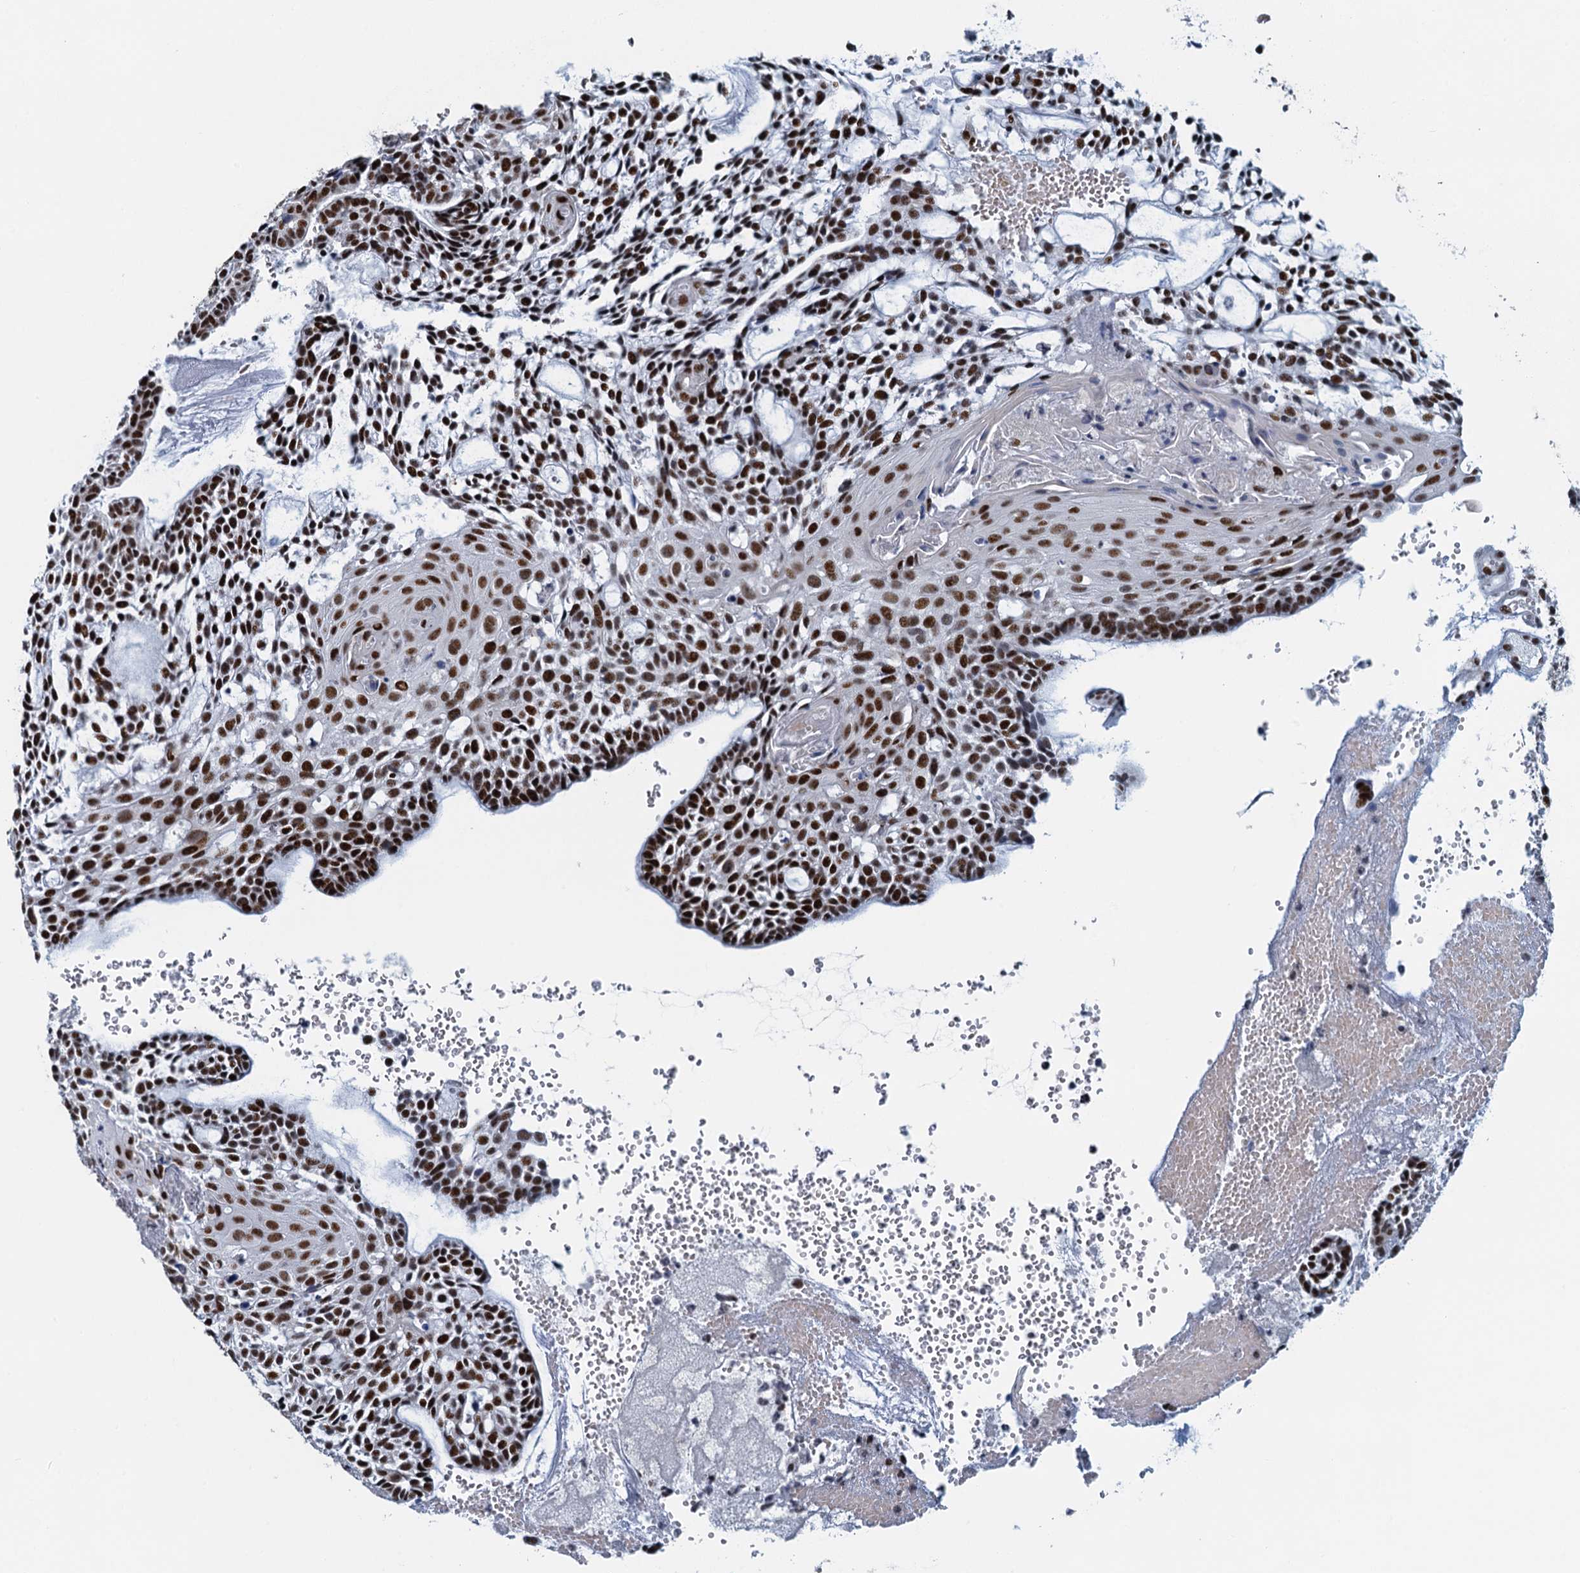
{"staining": {"intensity": "strong", "quantity": ">75%", "location": "nuclear"}, "tissue": "head and neck cancer", "cell_type": "Tumor cells", "image_type": "cancer", "snomed": [{"axis": "morphology", "description": "Adenocarcinoma, NOS"}, {"axis": "topography", "description": "Subcutis"}, {"axis": "topography", "description": "Head-Neck"}], "caption": "This histopathology image exhibits immunohistochemistry (IHC) staining of head and neck cancer (adenocarcinoma), with high strong nuclear staining in about >75% of tumor cells.", "gene": "TTLL9", "patient": {"sex": "female", "age": 73}}